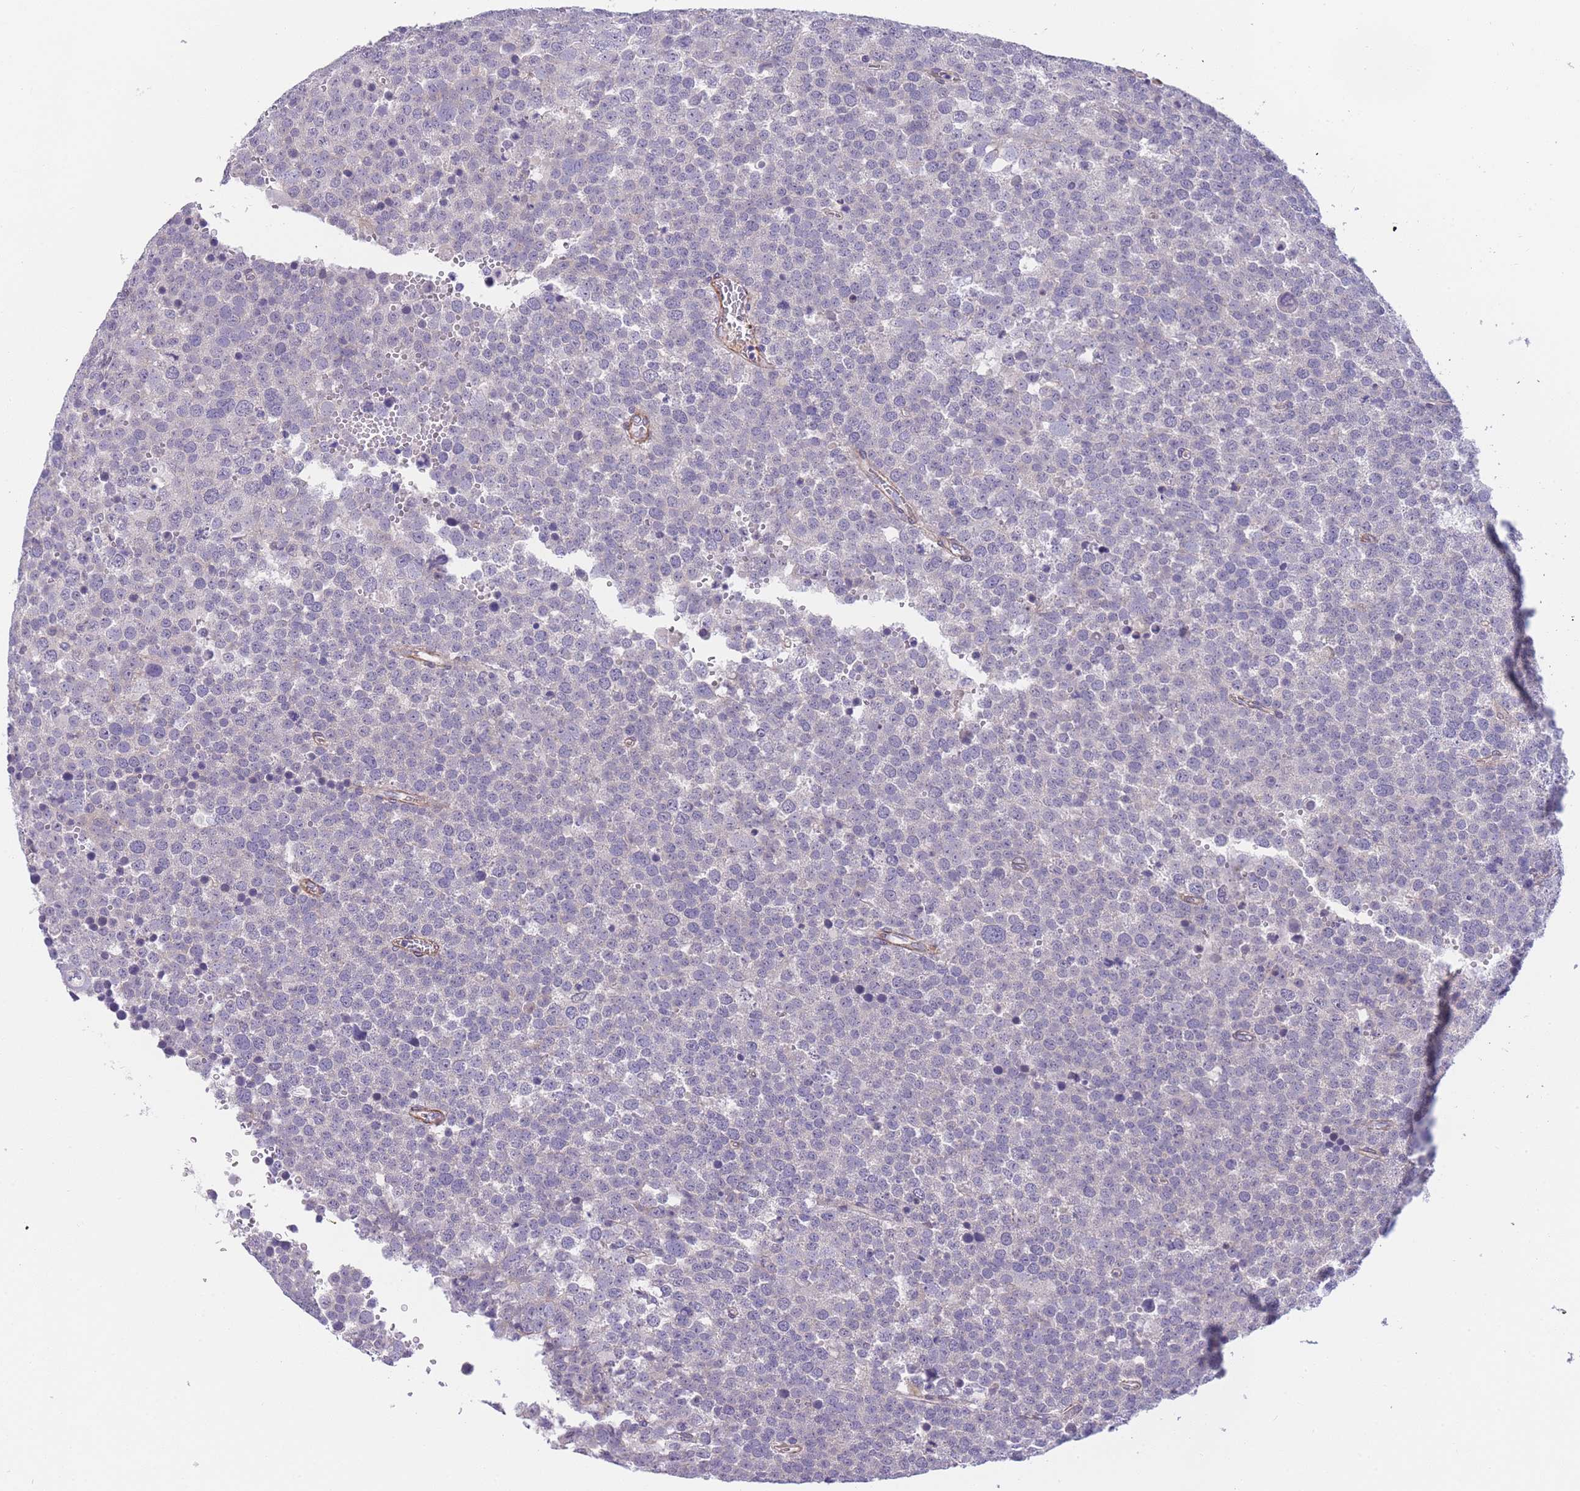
{"staining": {"intensity": "negative", "quantity": "none", "location": "none"}, "tissue": "testis cancer", "cell_type": "Tumor cells", "image_type": "cancer", "snomed": [{"axis": "morphology", "description": "Seminoma, NOS"}, {"axis": "topography", "description": "Testis"}], "caption": "IHC image of seminoma (testis) stained for a protein (brown), which shows no expression in tumor cells.", "gene": "FAM124A", "patient": {"sex": "male", "age": 71}}